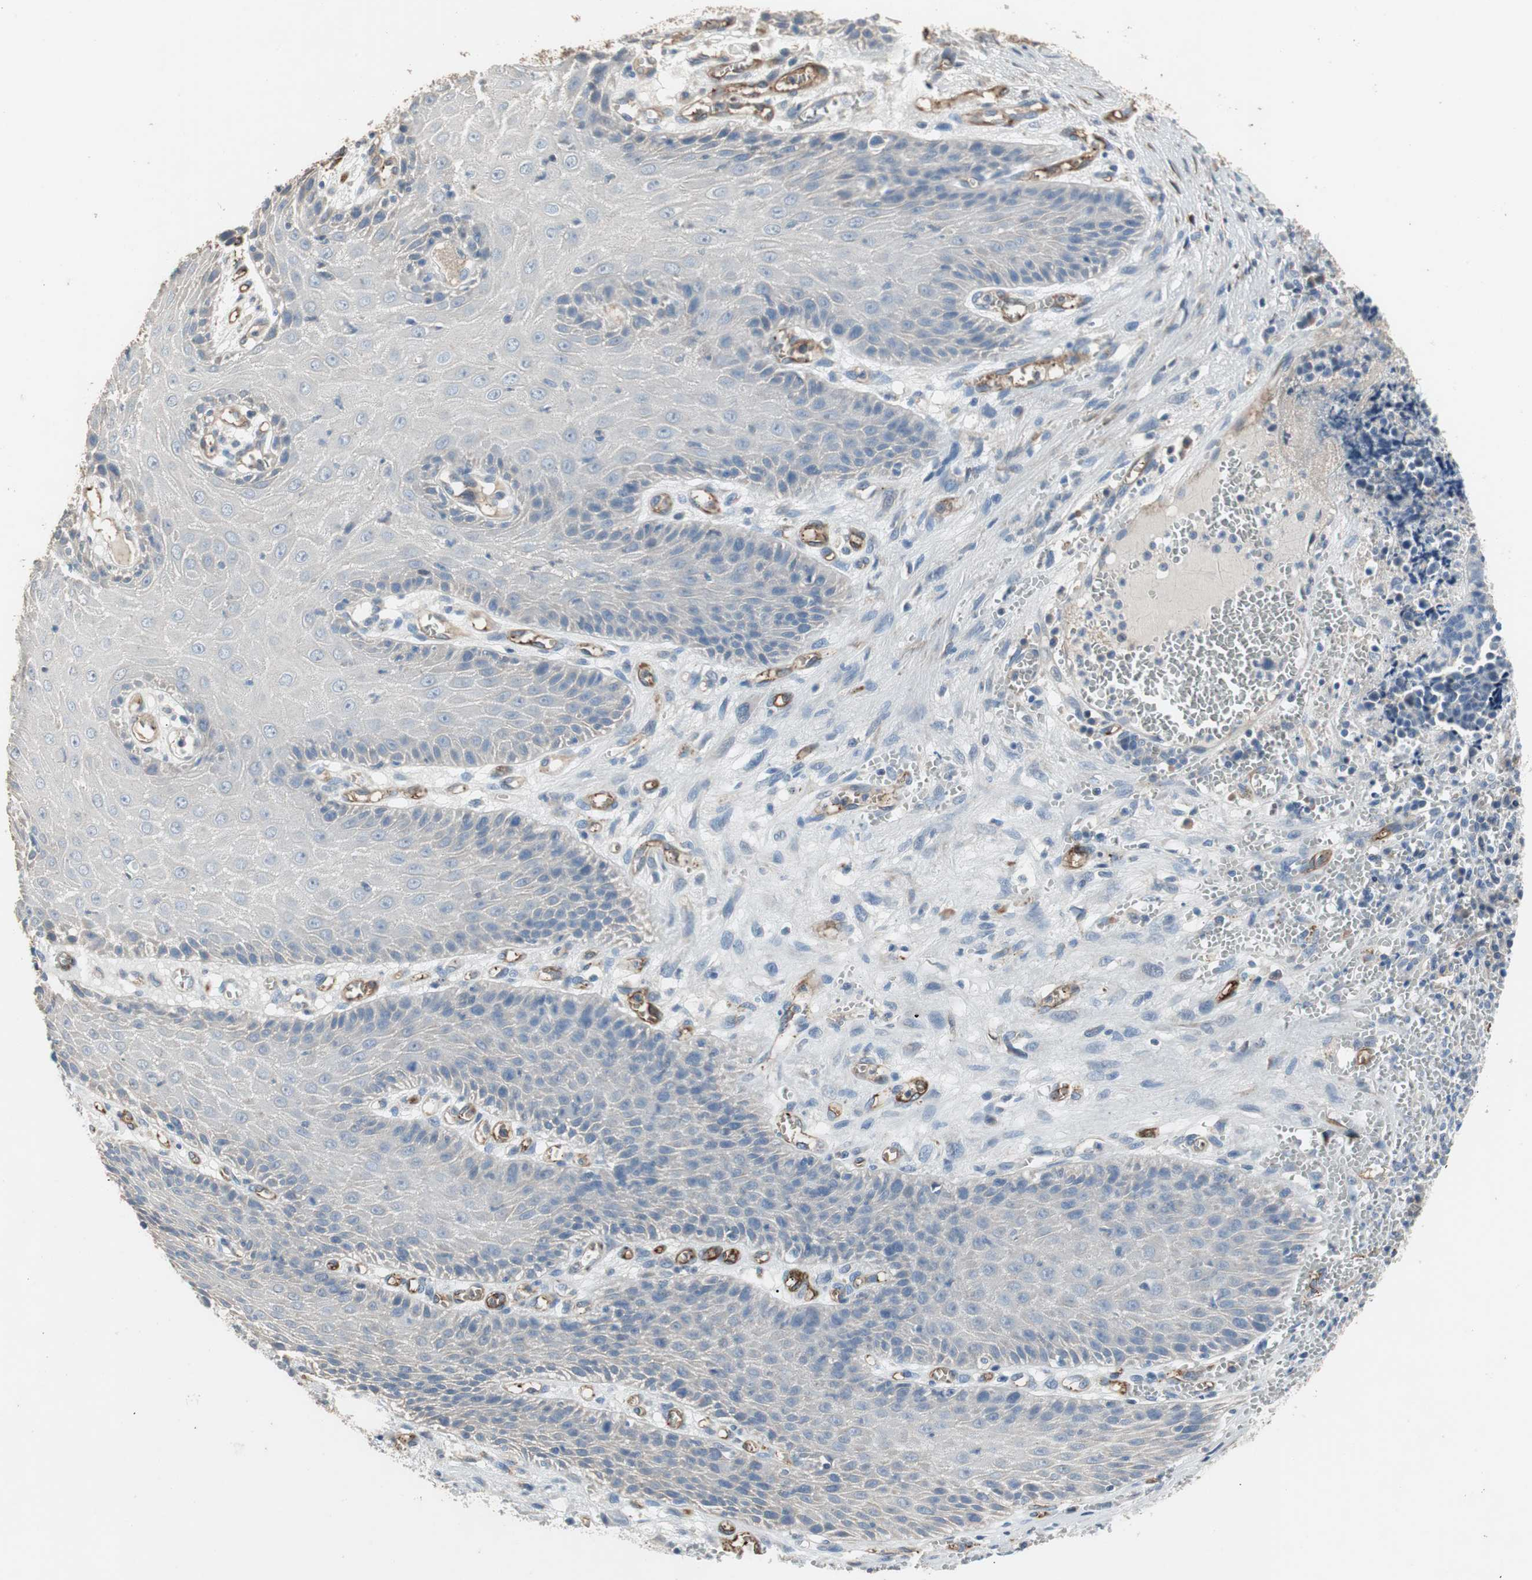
{"staining": {"intensity": "negative", "quantity": "none", "location": "none"}, "tissue": "cervical cancer", "cell_type": "Tumor cells", "image_type": "cancer", "snomed": [{"axis": "morphology", "description": "Squamous cell carcinoma, NOS"}, {"axis": "topography", "description": "Cervix"}], "caption": "Protein analysis of cervical cancer (squamous cell carcinoma) shows no significant expression in tumor cells. (DAB (3,3'-diaminobenzidine) immunohistochemistry with hematoxylin counter stain).", "gene": "ALPL", "patient": {"sex": "female", "age": 35}}